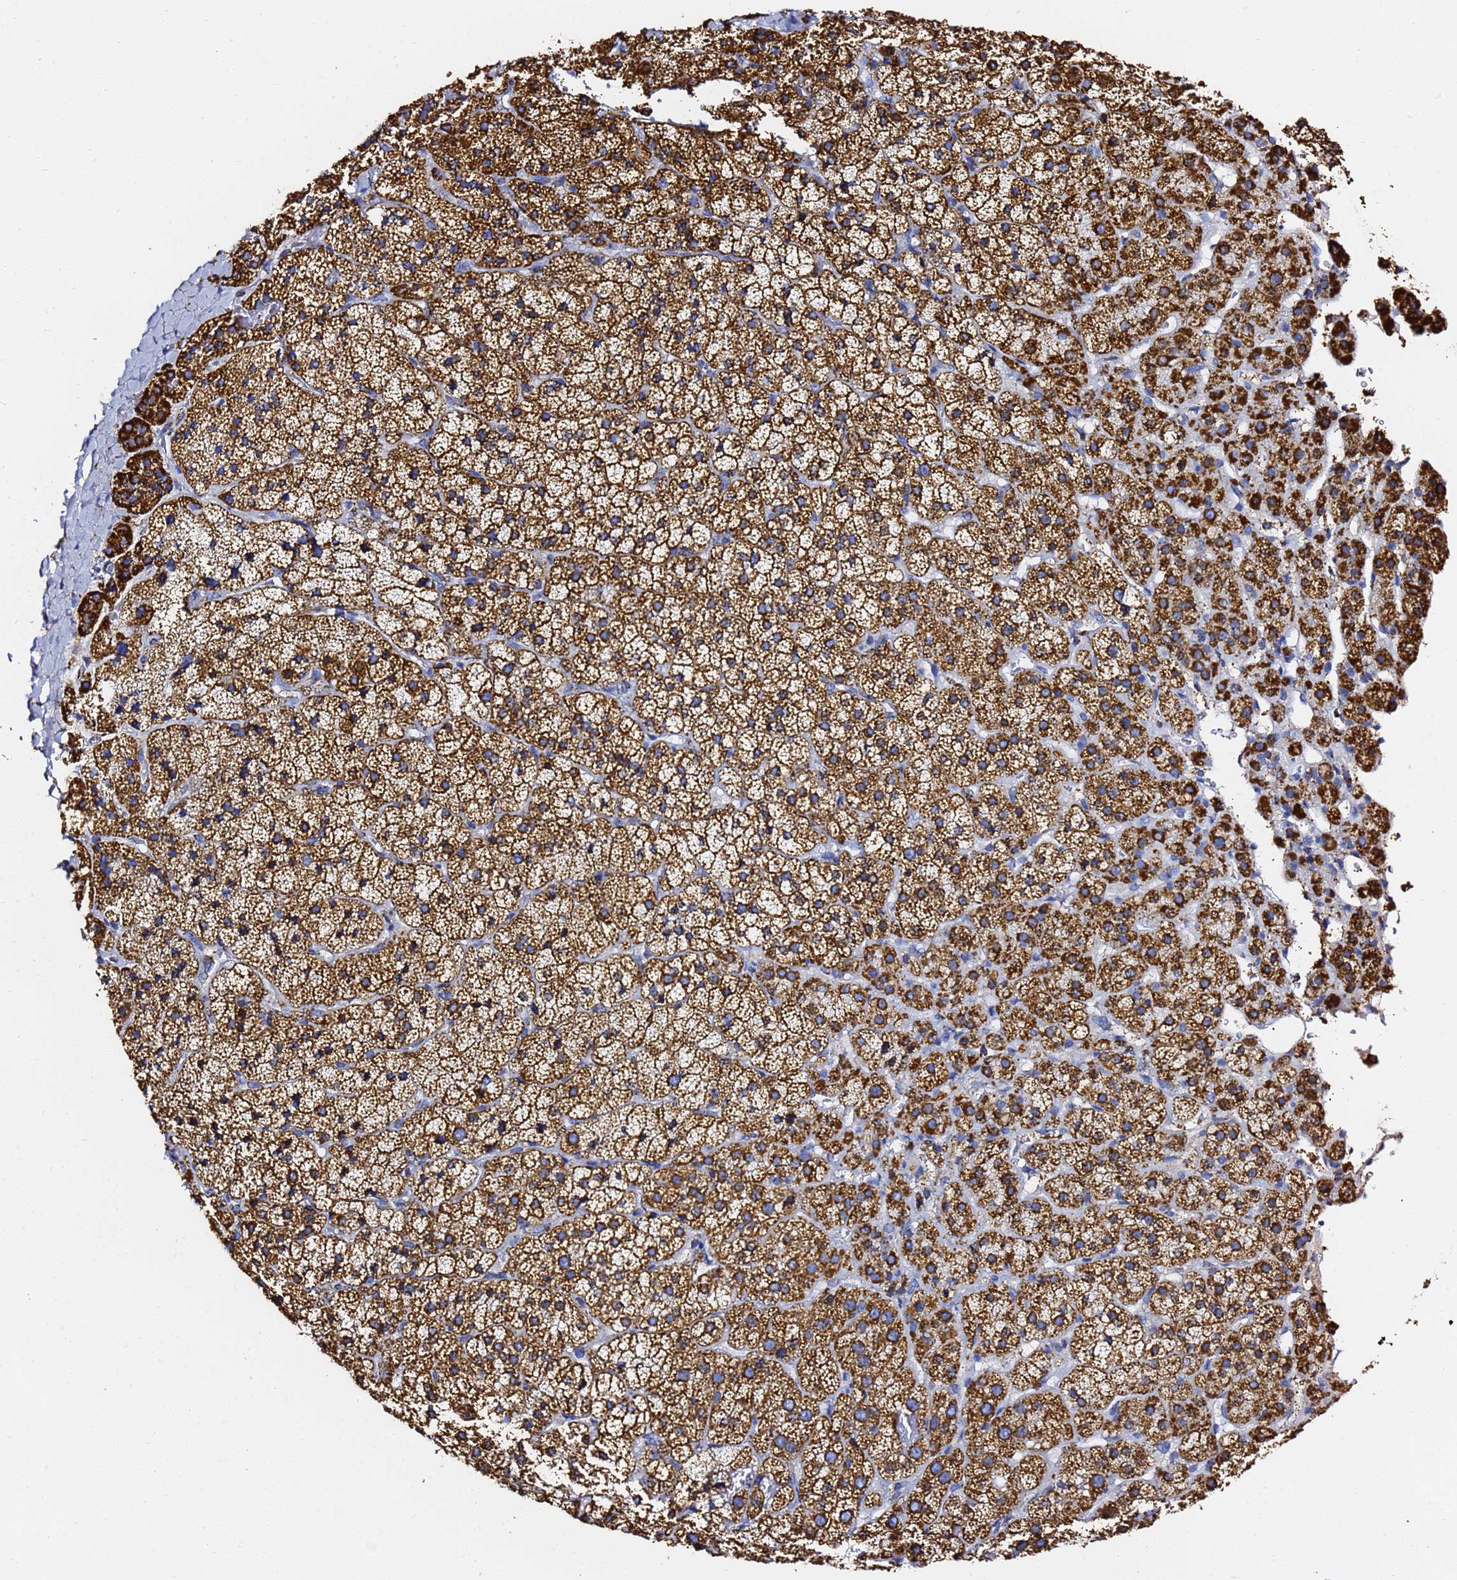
{"staining": {"intensity": "strong", "quantity": ">75%", "location": "cytoplasmic/membranous"}, "tissue": "adrenal gland", "cell_type": "Glandular cells", "image_type": "normal", "snomed": [{"axis": "morphology", "description": "Normal tissue, NOS"}, {"axis": "topography", "description": "Adrenal gland"}], "caption": "Immunohistochemical staining of unremarkable human adrenal gland demonstrates >75% levels of strong cytoplasmic/membranous protein staining in approximately >75% of glandular cells. Using DAB (3,3'-diaminobenzidine) (brown) and hematoxylin (blue) stains, captured at high magnification using brightfield microscopy.", "gene": "PHB2", "patient": {"sex": "female", "age": 70}}